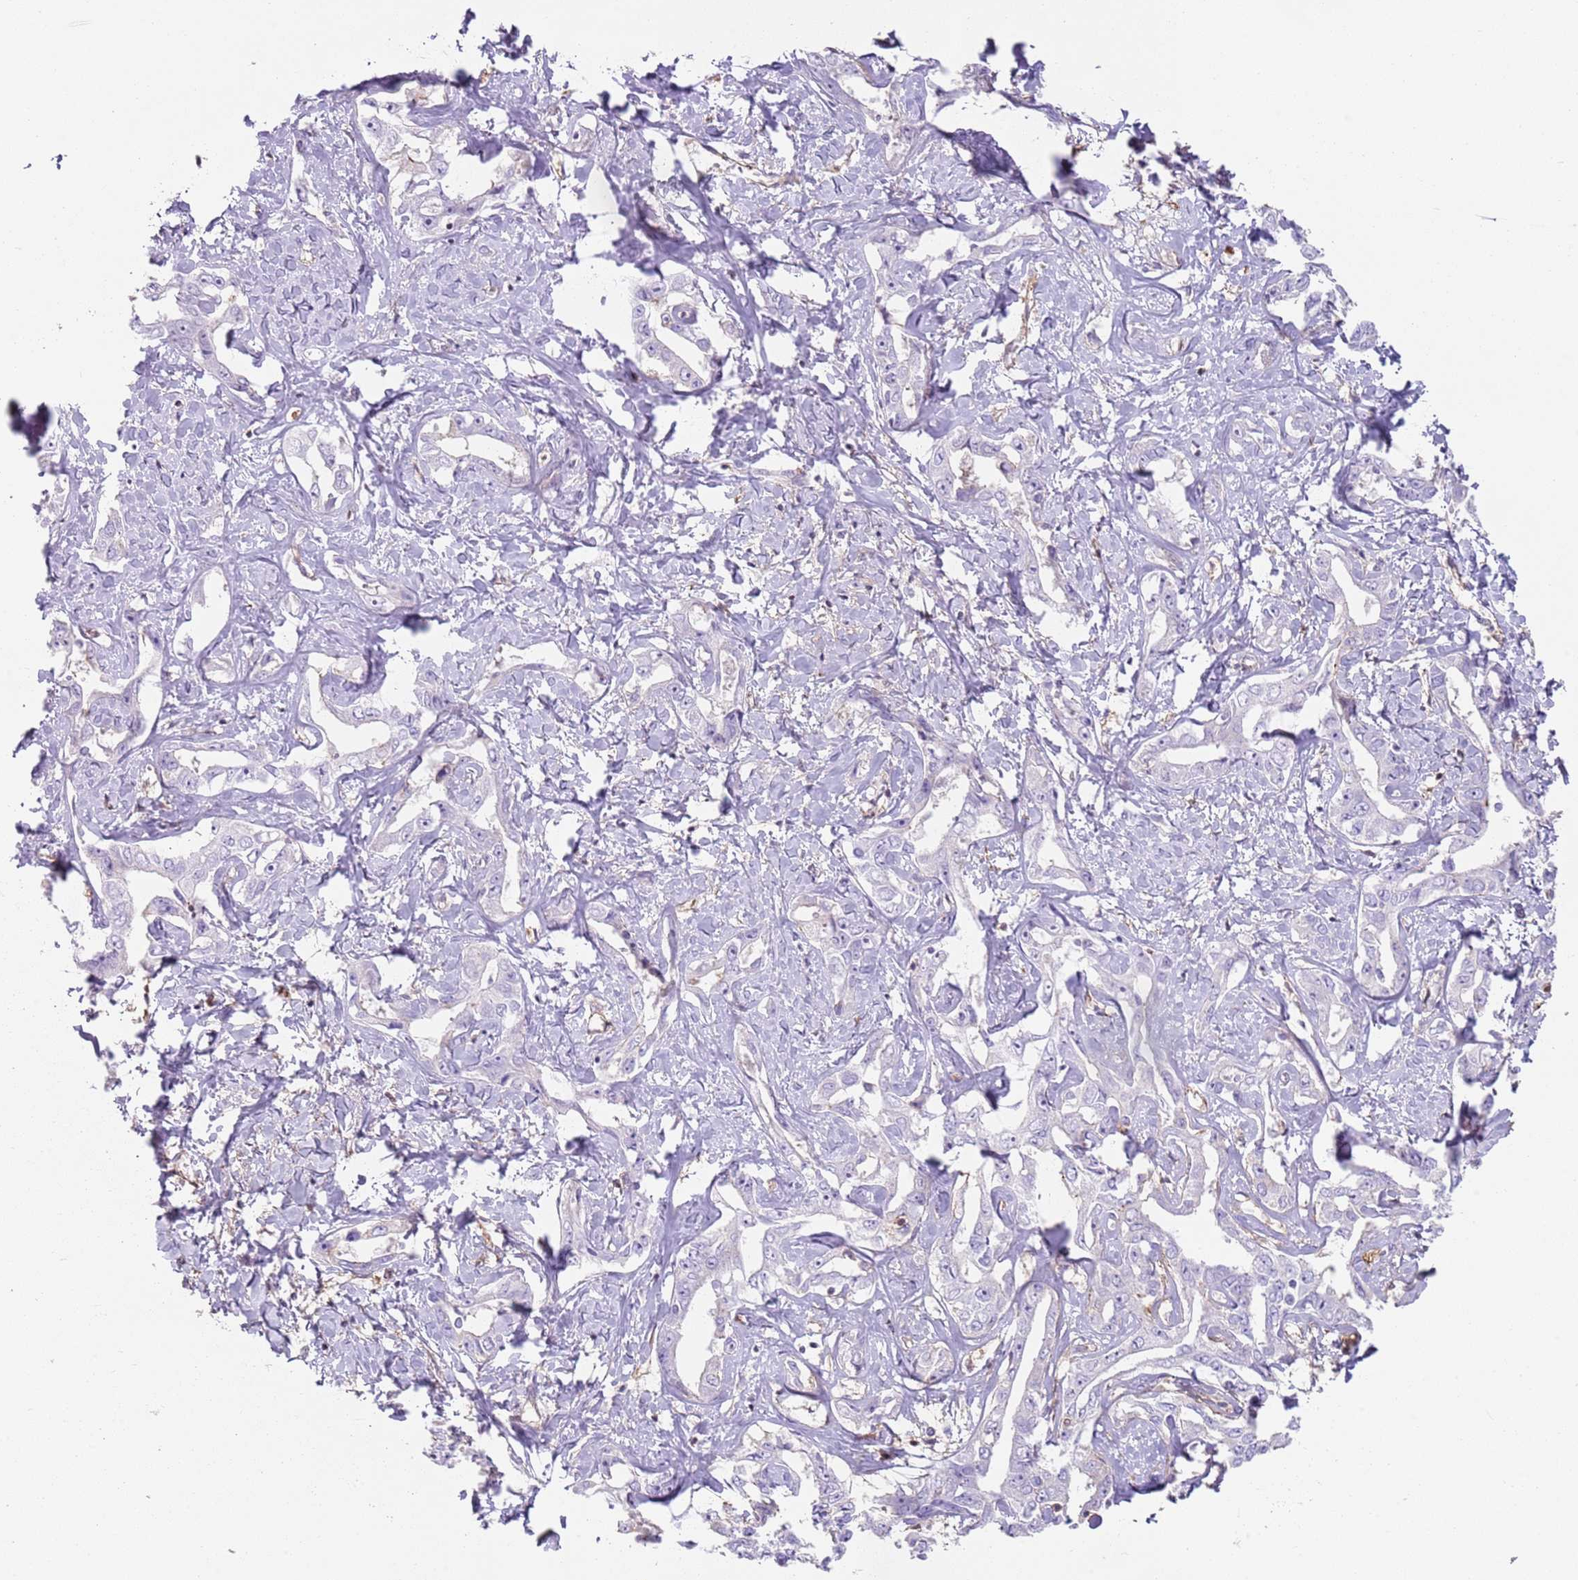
{"staining": {"intensity": "negative", "quantity": "none", "location": "none"}, "tissue": "liver cancer", "cell_type": "Tumor cells", "image_type": "cancer", "snomed": [{"axis": "morphology", "description": "Cholangiocarcinoma"}, {"axis": "topography", "description": "Liver"}], "caption": "This is an immunohistochemistry histopathology image of liver cancer. There is no expression in tumor cells.", "gene": "GNAI3", "patient": {"sex": "male", "age": 59}}